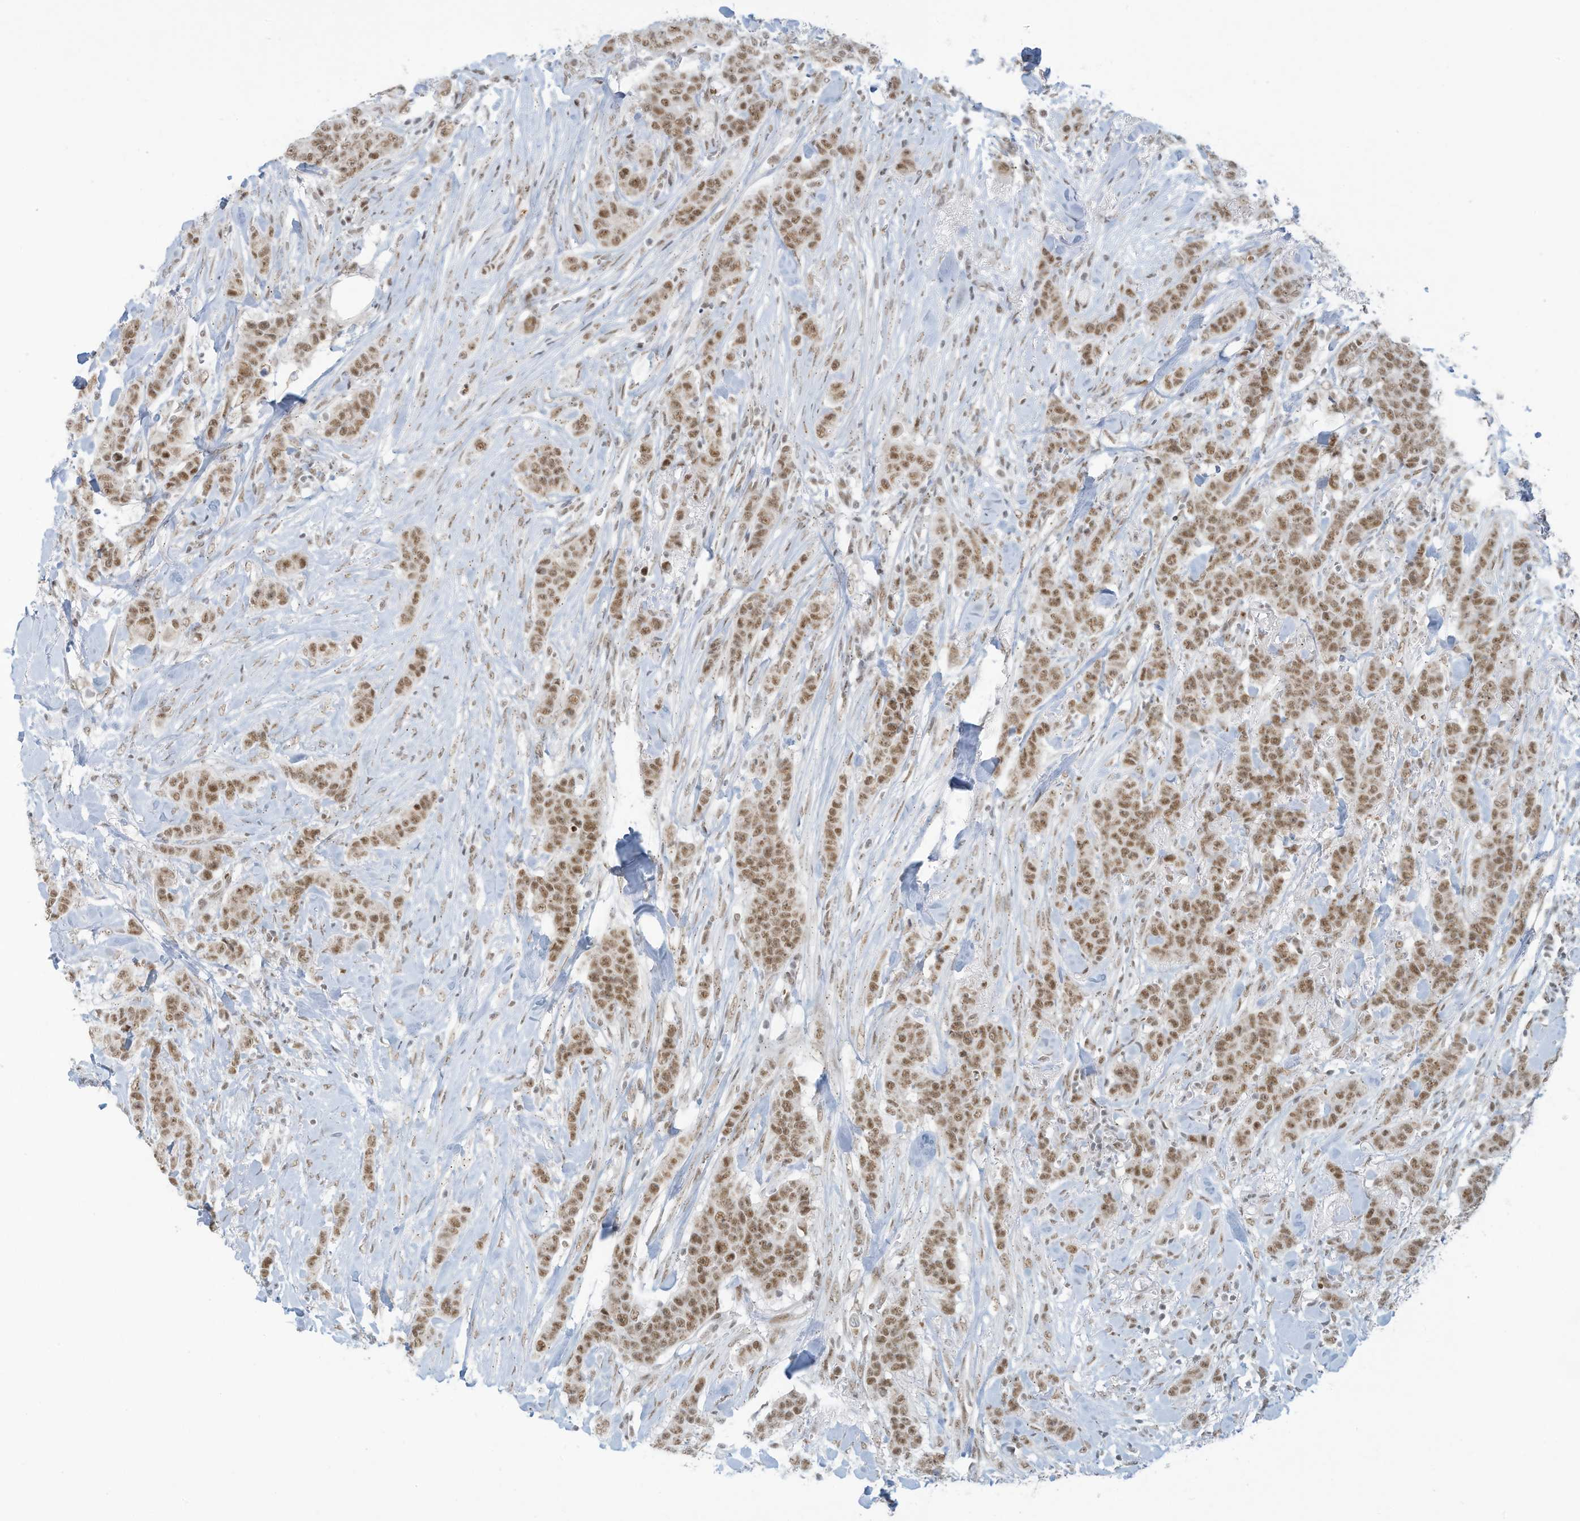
{"staining": {"intensity": "moderate", "quantity": ">75%", "location": "nuclear"}, "tissue": "breast cancer", "cell_type": "Tumor cells", "image_type": "cancer", "snomed": [{"axis": "morphology", "description": "Duct carcinoma"}, {"axis": "topography", "description": "Breast"}], "caption": "Protein staining exhibits moderate nuclear expression in about >75% of tumor cells in breast cancer. The protein is stained brown, and the nuclei are stained in blue (DAB IHC with brightfield microscopy, high magnification).", "gene": "ECT2L", "patient": {"sex": "female", "age": 40}}